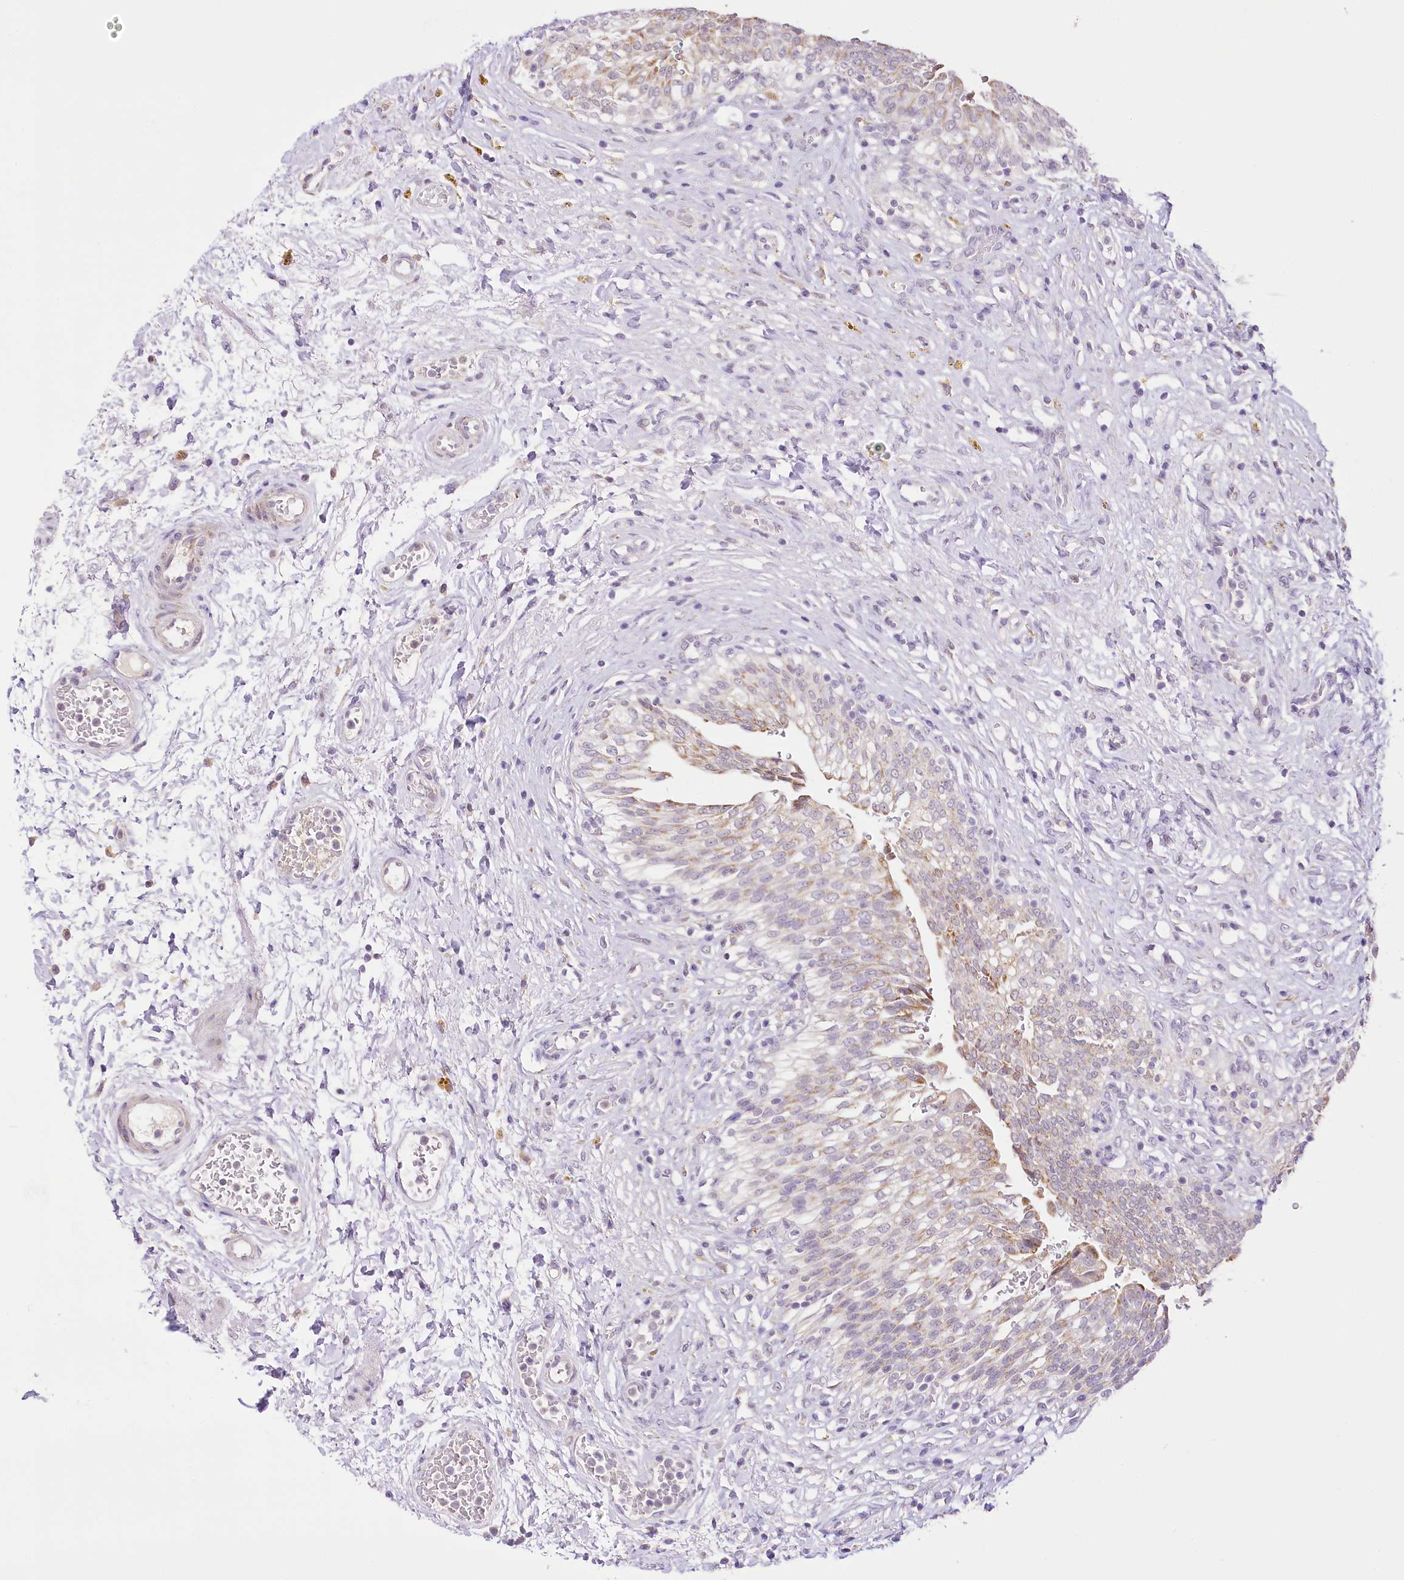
{"staining": {"intensity": "weak", "quantity": "<25%", "location": "cytoplasmic/membranous,nuclear"}, "tissue": "urinary bladder", "cell_type": "Urothelial cells", "image_type": "normal", "snomed": [{"axis": "morphology", "description": "Urothelial carcinoma, High grade"}, {"axis": "topography", "description": "Urinary bladder"}], "caption": "This is a image of immunohistochemistry (IHC) staining of normal urinary bladder, which shows no positivity in urothelial cells.", "gene": "CCDC30", "patient": {"sex": "male", "age": 46}}